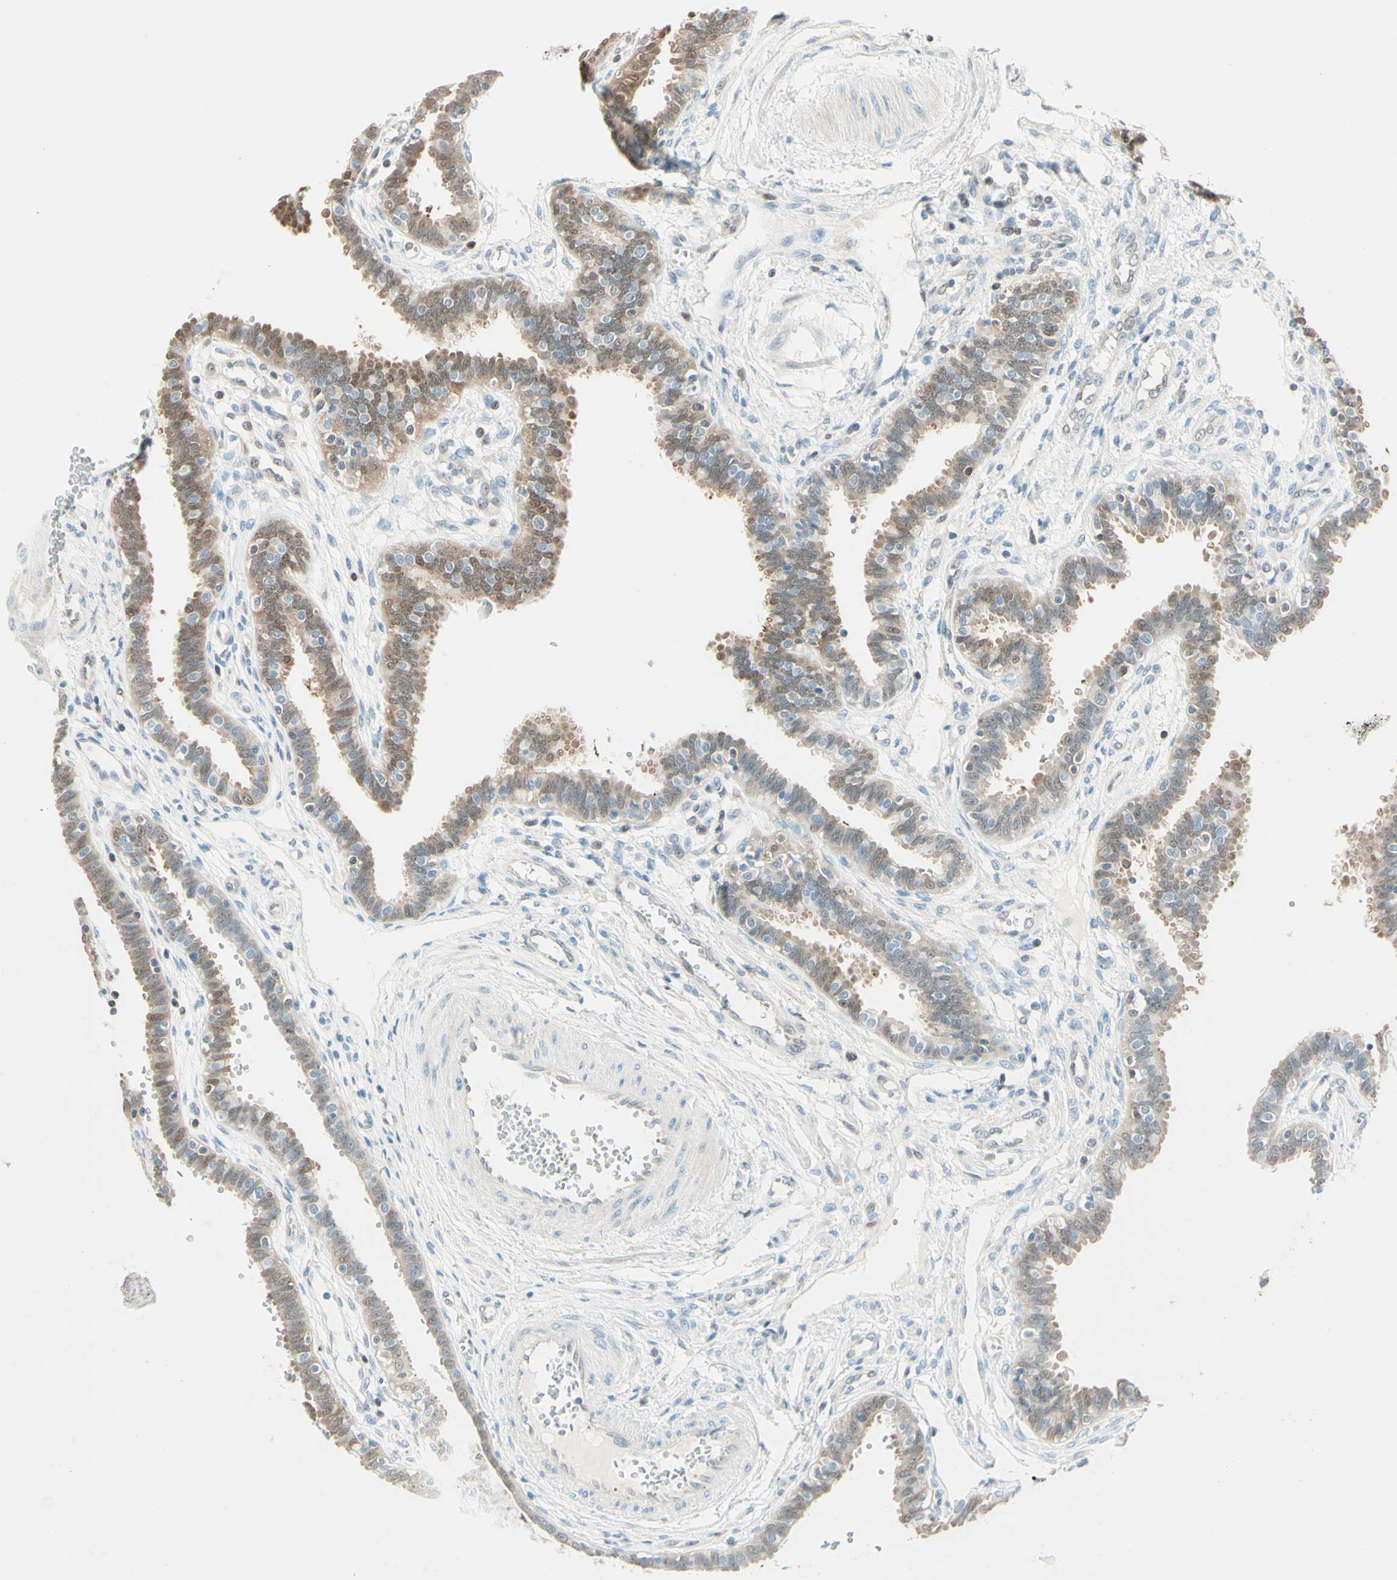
{"staining": {"intensity": "weak", "quantity": ">75%", "location": "cytoplasmic/membranous,nuclear"}, "tissue": "fallopian tube", "cell_type": "Glandular cells", "image_type": "normal", "snomed": [{"axis": "morphology", "description": "Normal tissue, NOS"}, {"axis": "topography", "description": "Fallopian tube"}], "caption": "Immunohistochemistry histopathology image of unremarkable fallopian tube stained for a protein (brown), which reveals low levels of weak cytoplasmic/membranous,nuclear expression in approximately >75% of glandular cells.", "gene": "UPK3B", "patient": {"sex": "female", "age": 32}}